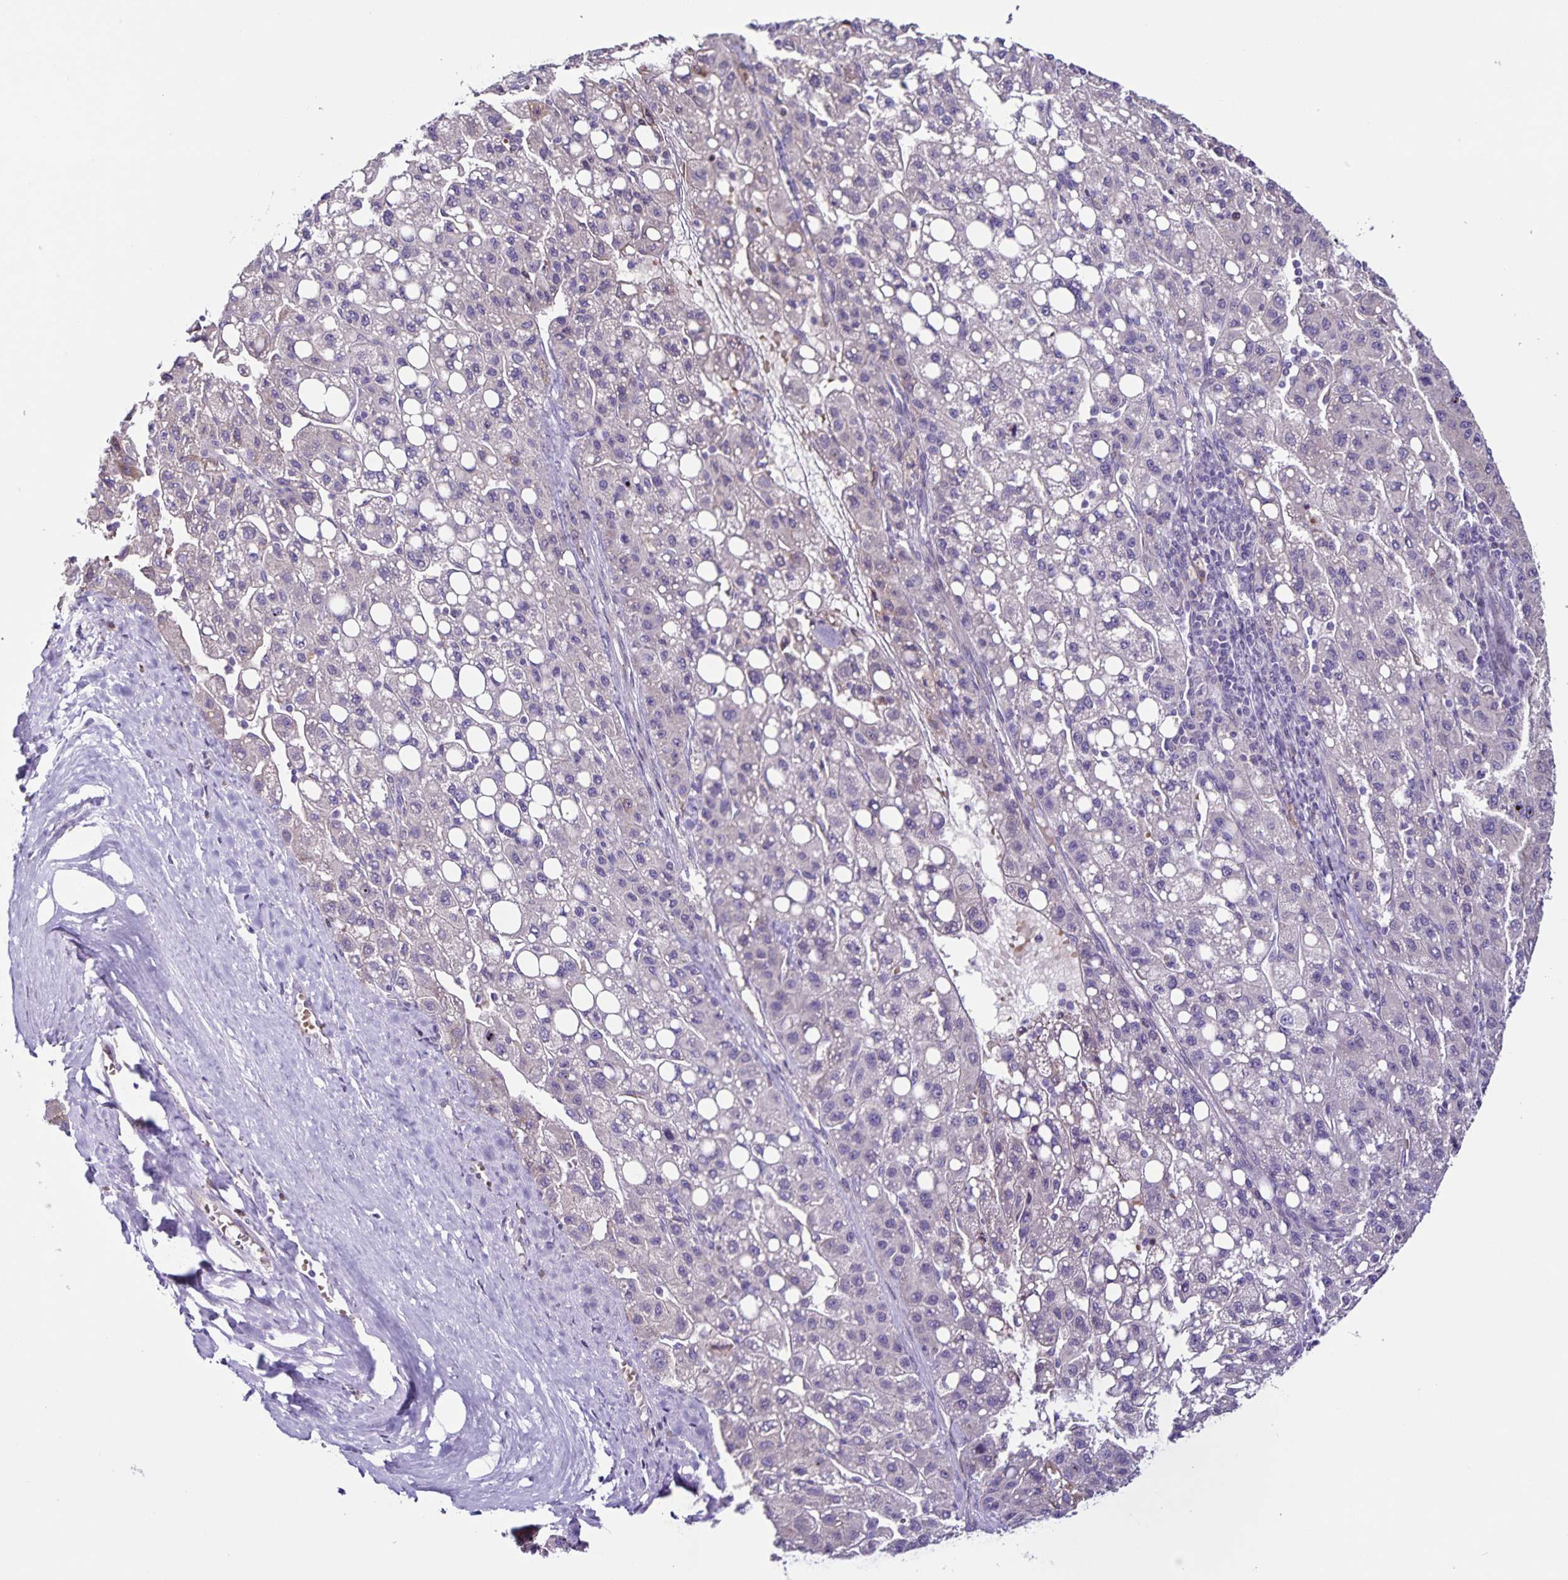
{"staining": {"intensity": "negative", "quantity": "none", "location": "none"}, "tissue": "liver cancer", "cell_type": "Tumor cells", "image_type": "cancer", "snomed": [{"axis": "morphology", "description": "Carcinoma, Hepatocellular, NOS"}, {"axis": "topography", "description": "Liver"}], "caption": "Liver cancer (hepatocellular carcinoma) was stained to show a protein in brown. There is no significant staining in tumor cells.", "gene": "RNFT2", "patient": {"sex": "female", "age": 82}}